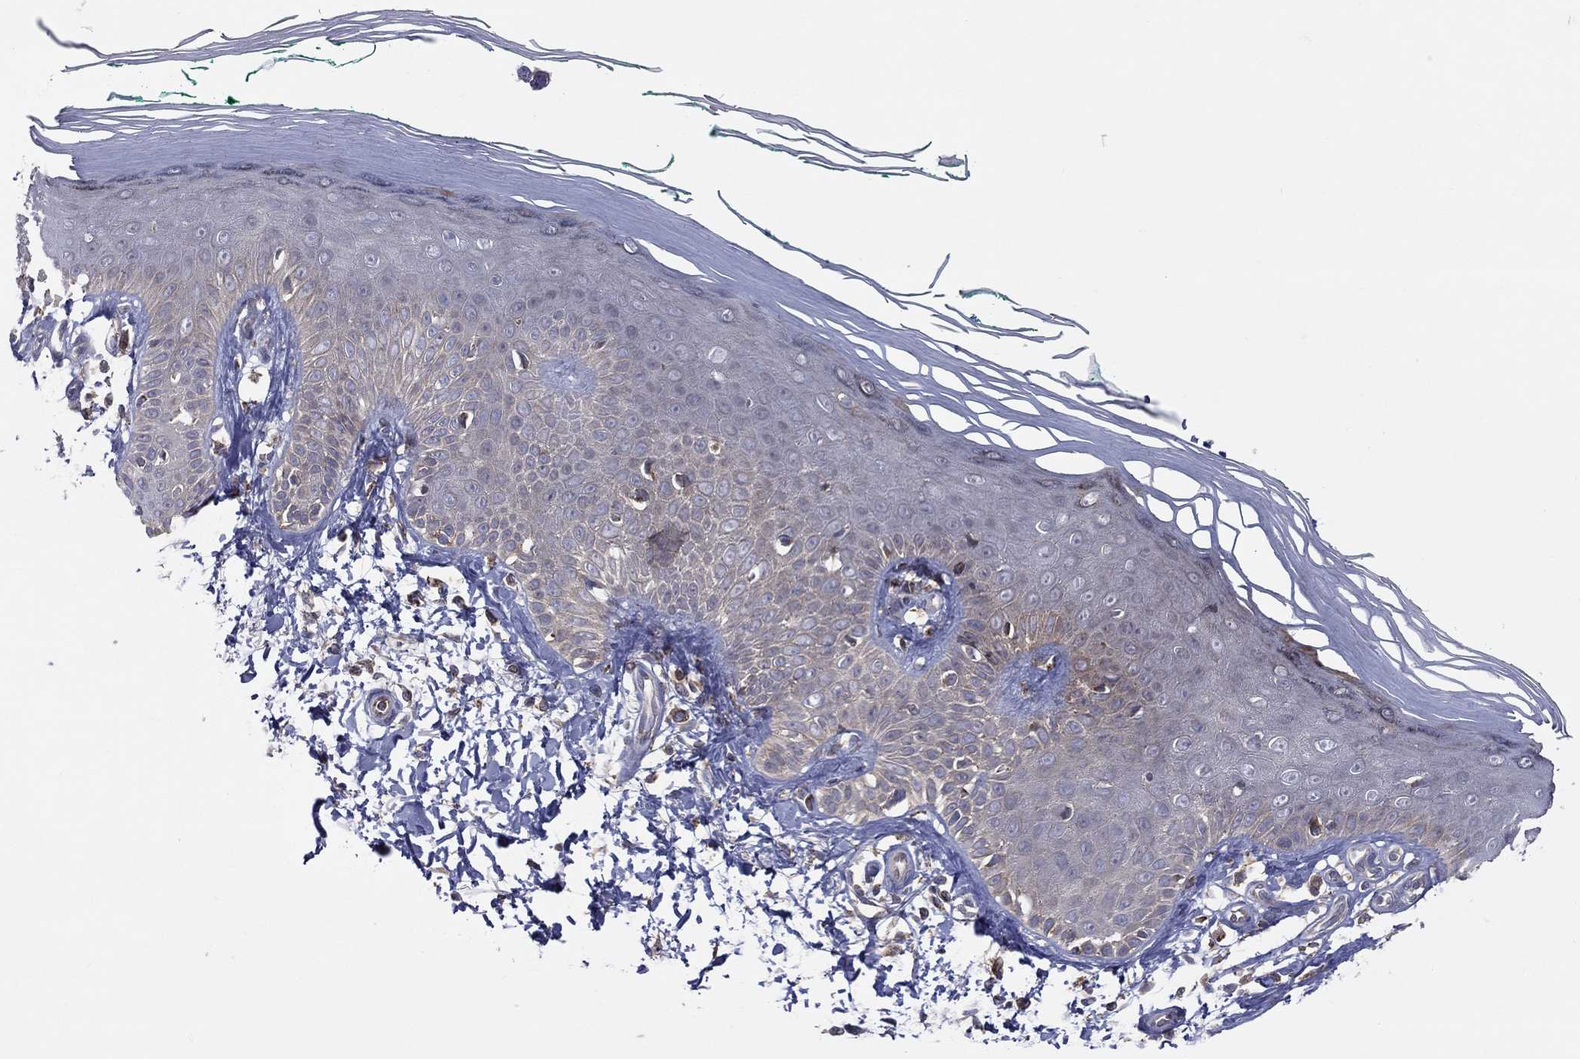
{"staining": {"intensity": "moderate", "quantity": "<25%", "location": "cytoplasmic/membranous"}, "tissue": "skin", "cell_type": "Fibroblasts", "image_type": "normal", "snomed": [{"axis": "morphology", "description": "Normal tissue, NOS"}, {"axis": "morphology", "description": "Inflammation, NOS"}, {"axis": "morphology", "description": "Fibrosis, NOS"}, {"axis": "topography", "description": "Skin"}], "caption": "Skin stained for a protein (brown) reveals moderate cytoplasmic/membranous positive staining in approximately <25% of fibroblasts.", "gene": "STARD3", "patient": {"sex": "male", "age": 71}}